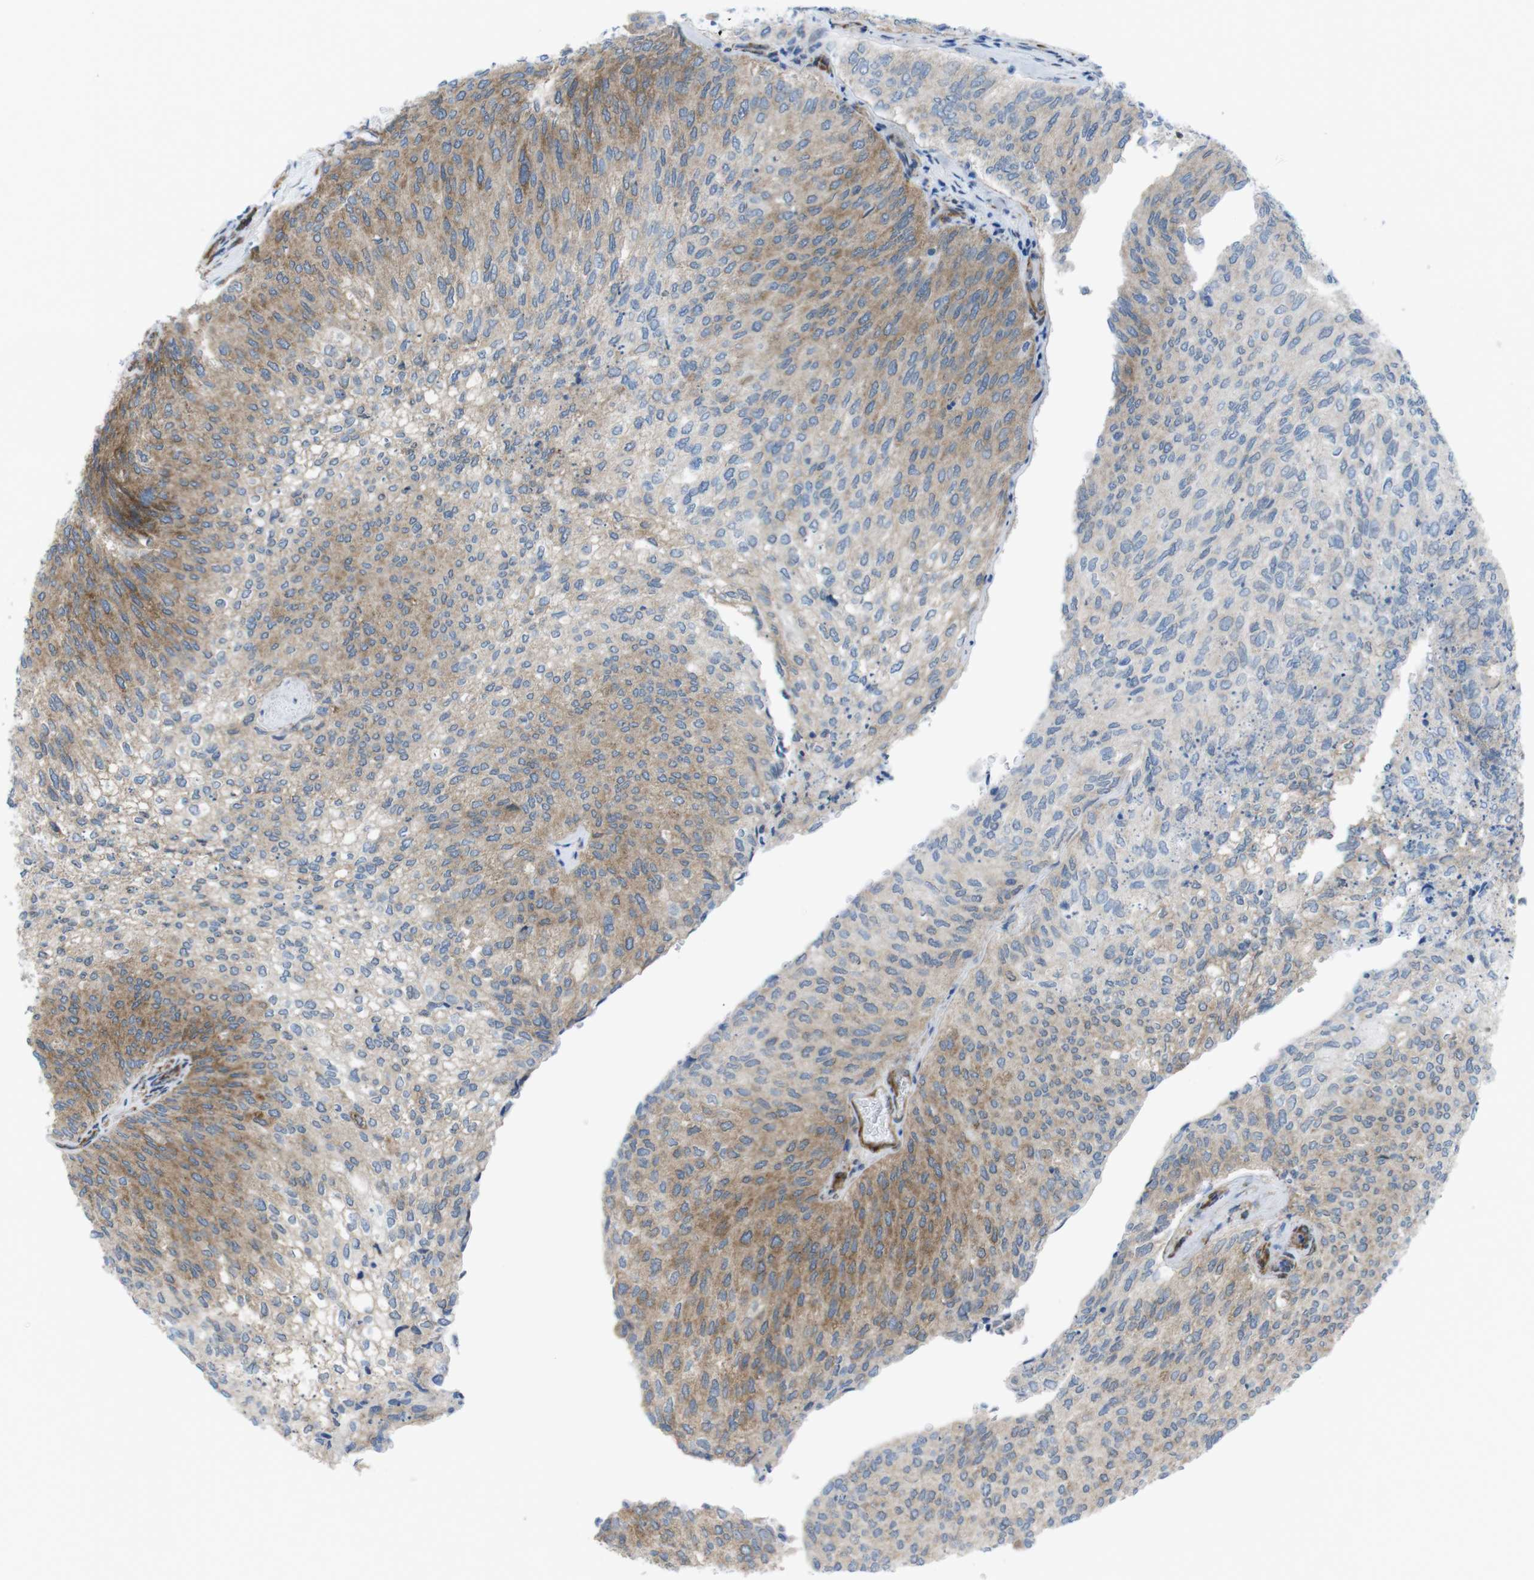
{"staining": {"intensity": "moderate", "quantity": "25%-75%", "location": "cytoplasmic/membranous"}, "tissue": "urothelial cancer", "cell_type": "Tumor cells", "image_type": "cancer", "snomed": [{"axis": "morphology", "description": "Urothelial carcinoma, Low grade"}, {"axis": "topography", "description": "Urinary bladder"}], "caption": "Tumor cells display medium levels of moderate cytoplasmic/membranous staining in about 25%-75% of cells in human urothelial carcinoma (low-grade). (IHC, brightfield microscopy, high magnification).", "gene": "DIAPH2", "patient": {"sex": "female", "age": 79}}